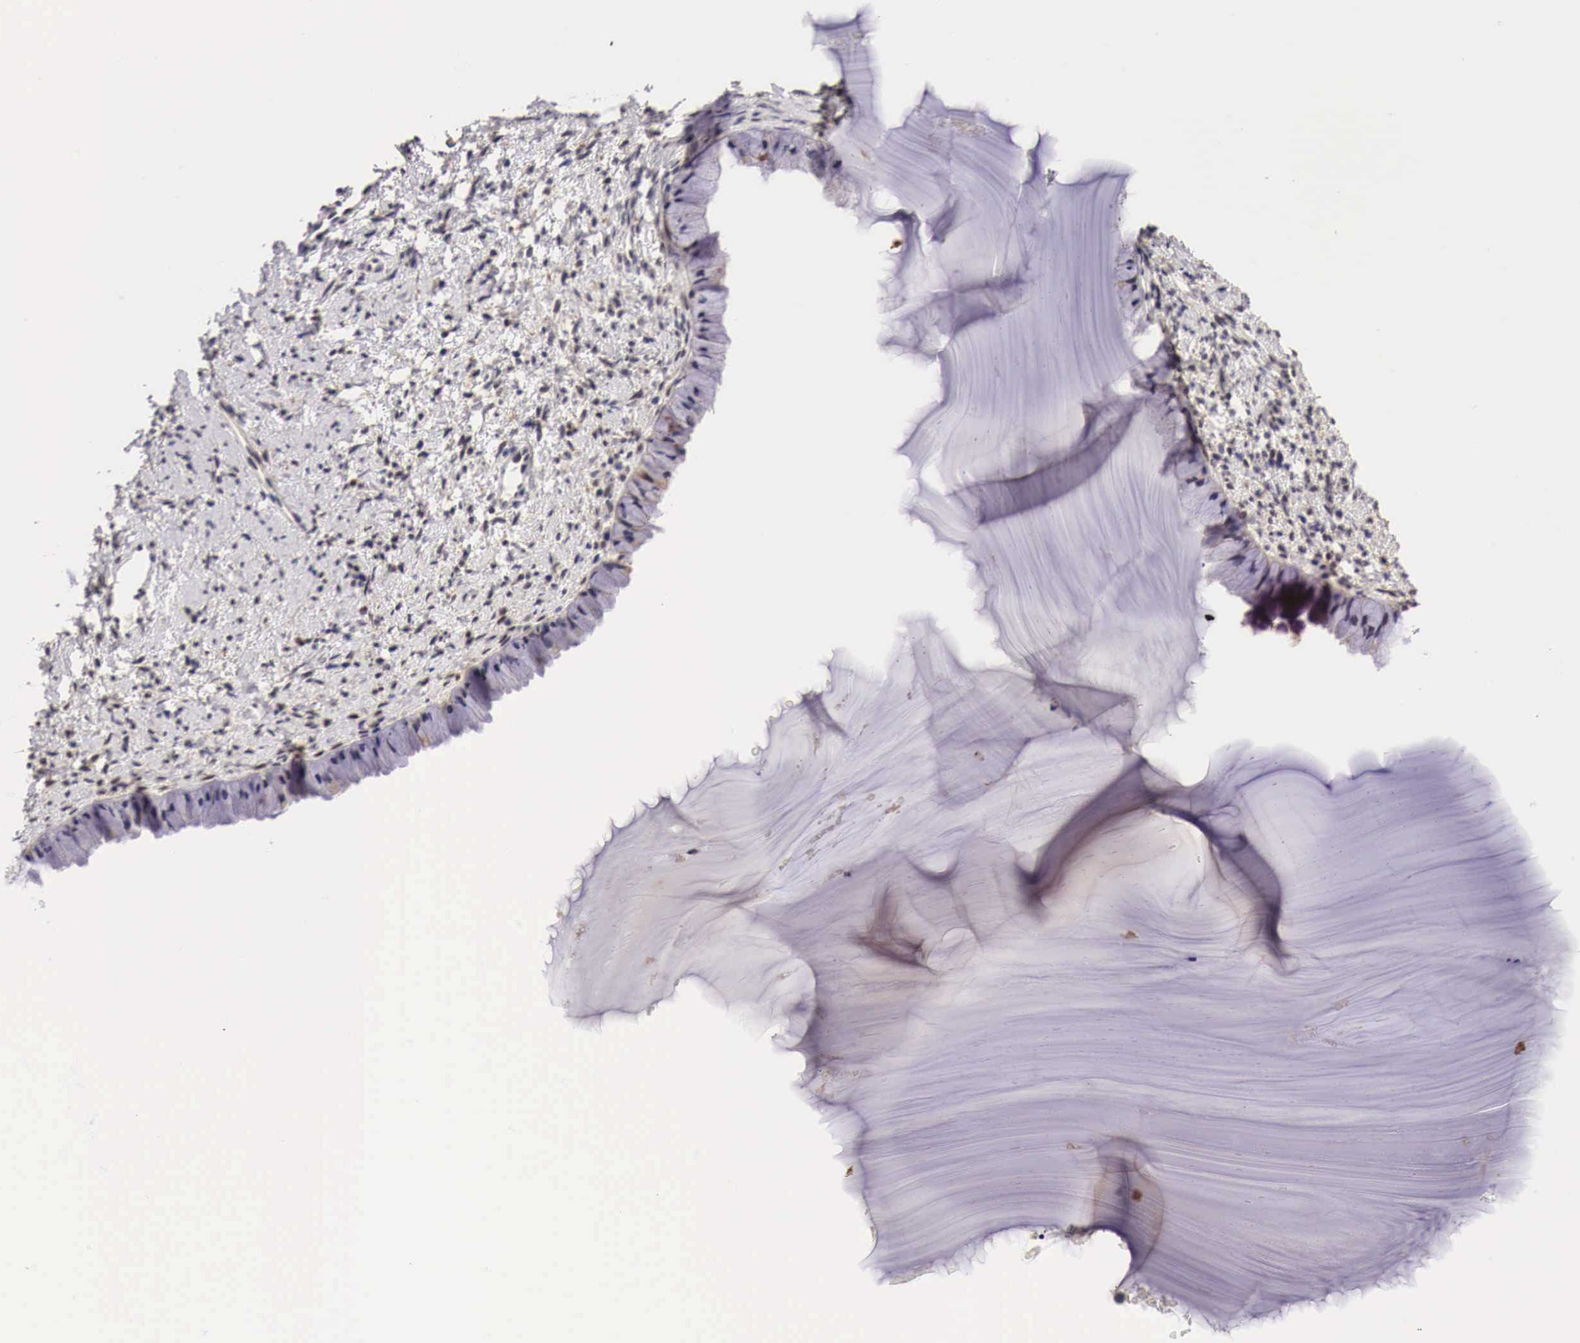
{"staining": {"intensity": "moderate", "quantity": "<25%", "location": "cytoplasmic/membranous"}, "tissue": "cervix", "cell_type": "Glandular cells", "image_type": "normal", "snomed": [{"axis": "morphology", "description": "Normal tissue, NOS"}, {"axis": "topography", "description": "Cervix"}], "caption": "A micrograph of cervix stained for a protein exhibits moderate cytoplasmic/membranous brown staining in glandular cells.", "gene": "CASP3", "patient": {"sex": "female", "age": 82}}